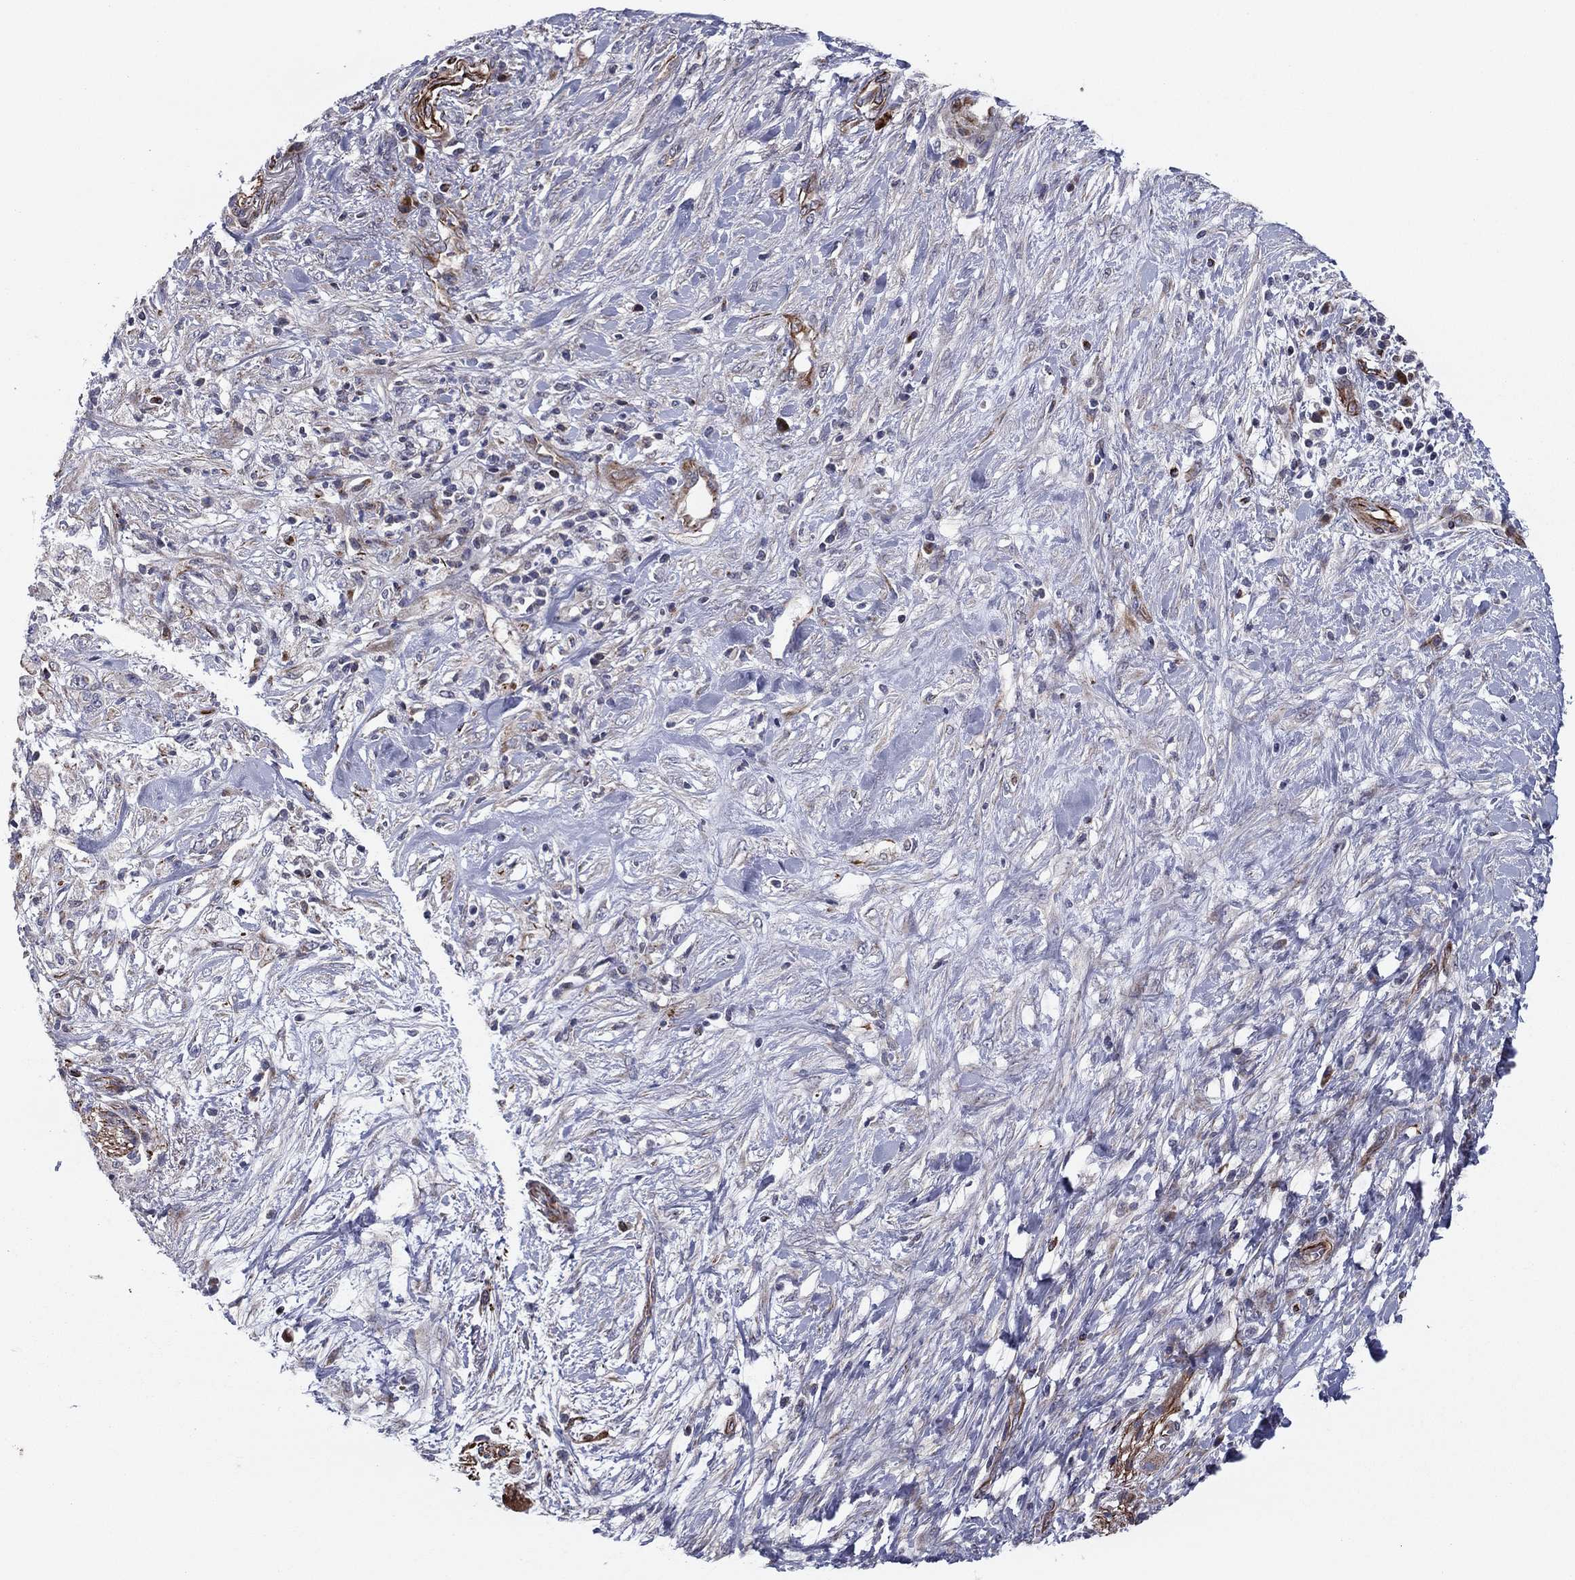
{"staining": {"intensity": "negative", "quantity": "none", "location": "none"}, "tissue": "pancreatic cancer", "cell_type": "Tumor cells", "image_type": "cancer", "snomed": [{"axis": "morphology", "description": "Adenocarcinoma, NOS"}, {"axis": "topography", "description": "Pancreas"}], "caption": "Human pancreatic cancer stained for a protein using immunohistochemistry (IHC) shows no expression in tumor cells.", "gene": "CLSTN1", "patient": {"sex": "female", "age": 72}}